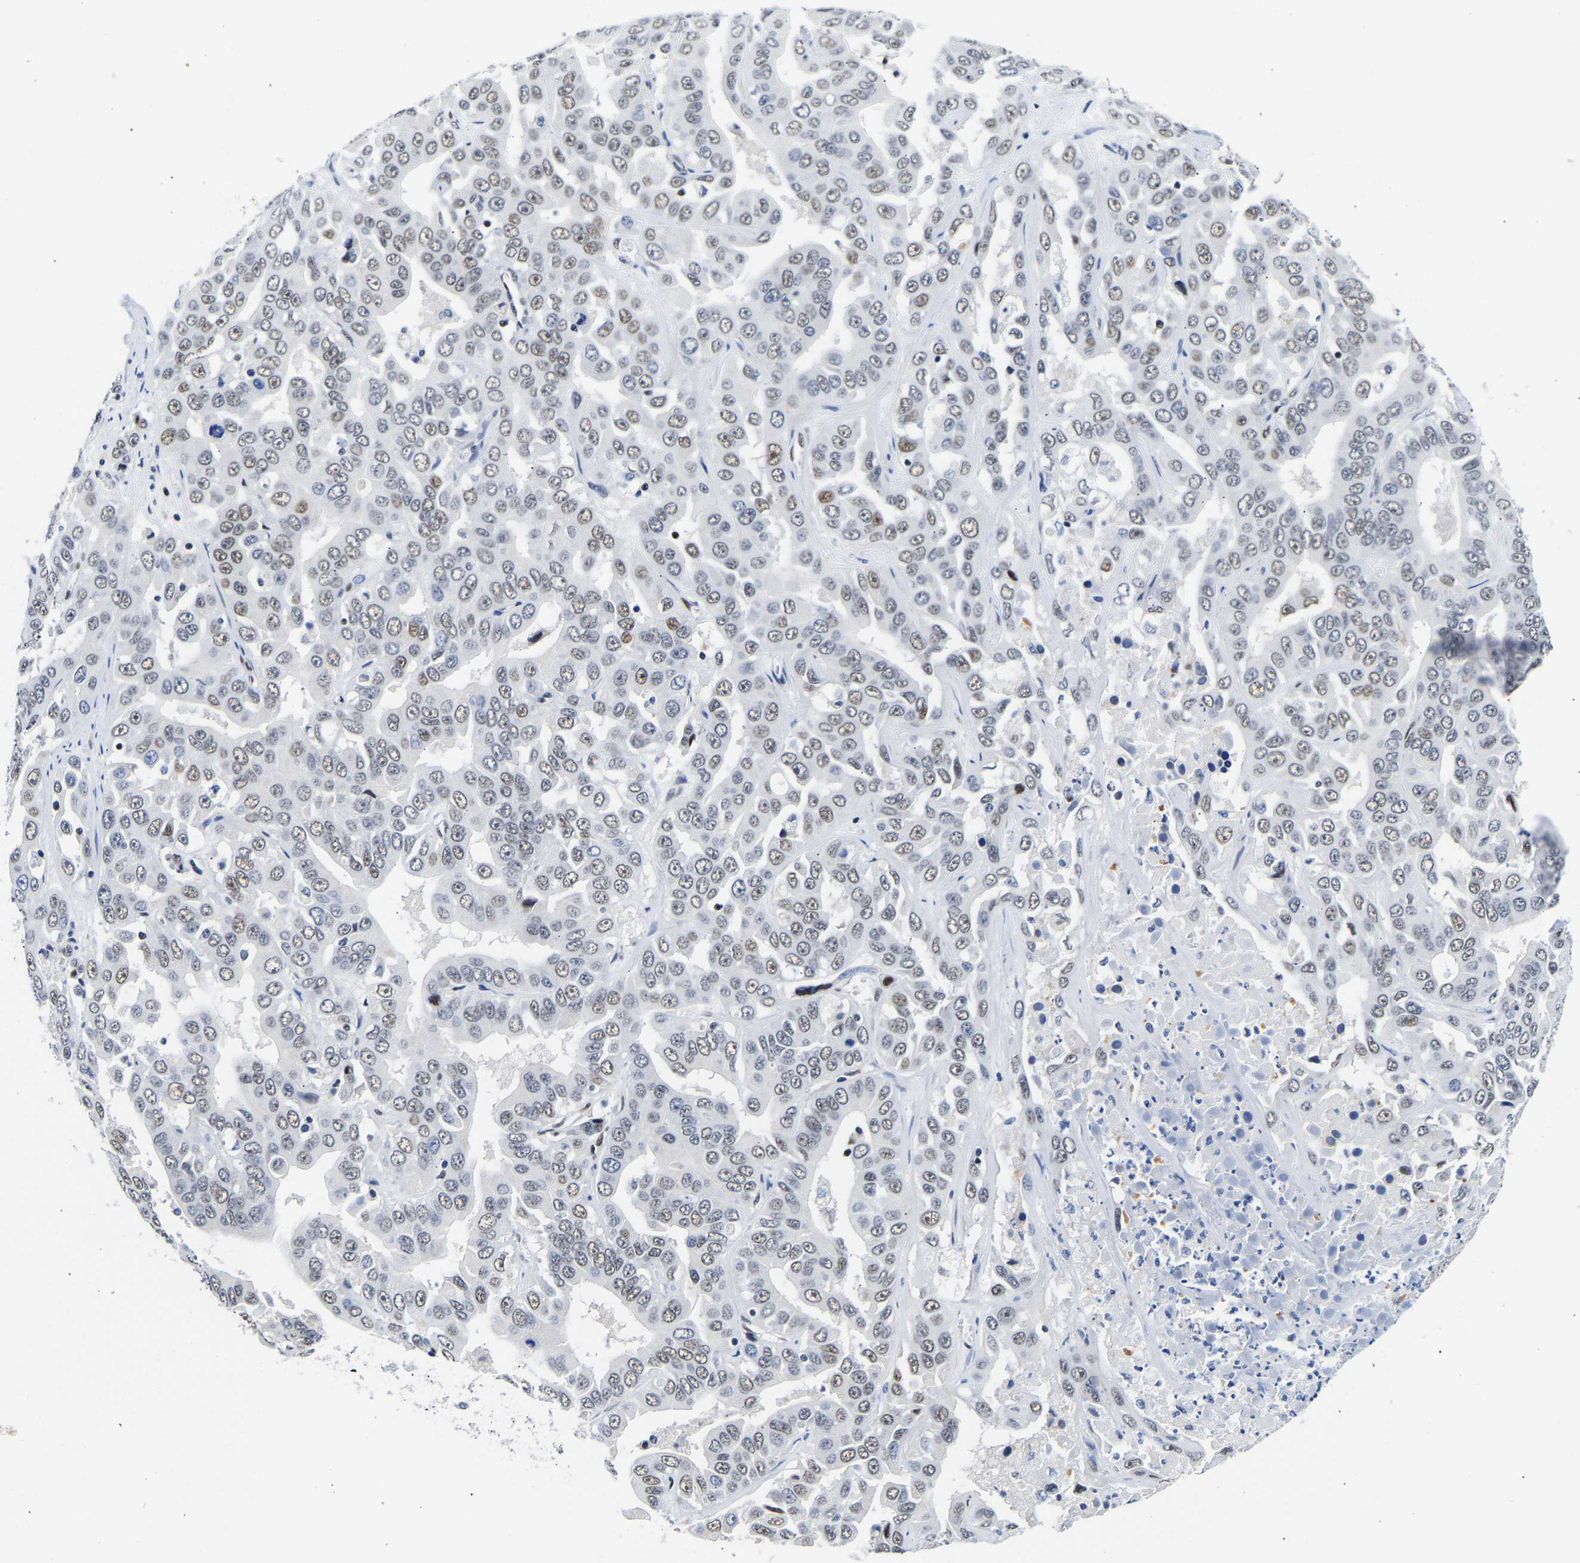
{"staining": {"intensity": "weak", "quantity": "25%-75%", "location": "nuclear"}, "tissue": "liver cancer", "cell_type": "Tumor cells", "image_type": "cancer", "snomed": [{"axis": "morphology", "description": "Cholangiocarcinoma"}, {"axis": "topography", "description": "Liver"}], "caption": "High-power microscopy captured an immunohistochemistry (IHC) micrograph of liver cholangiocarcinoma, revealing weak nuclear expression in approximately 25%-75% of tumor cells.", "gene": "PTRHD1", "patient": {"sex": "female", "age": 52}}